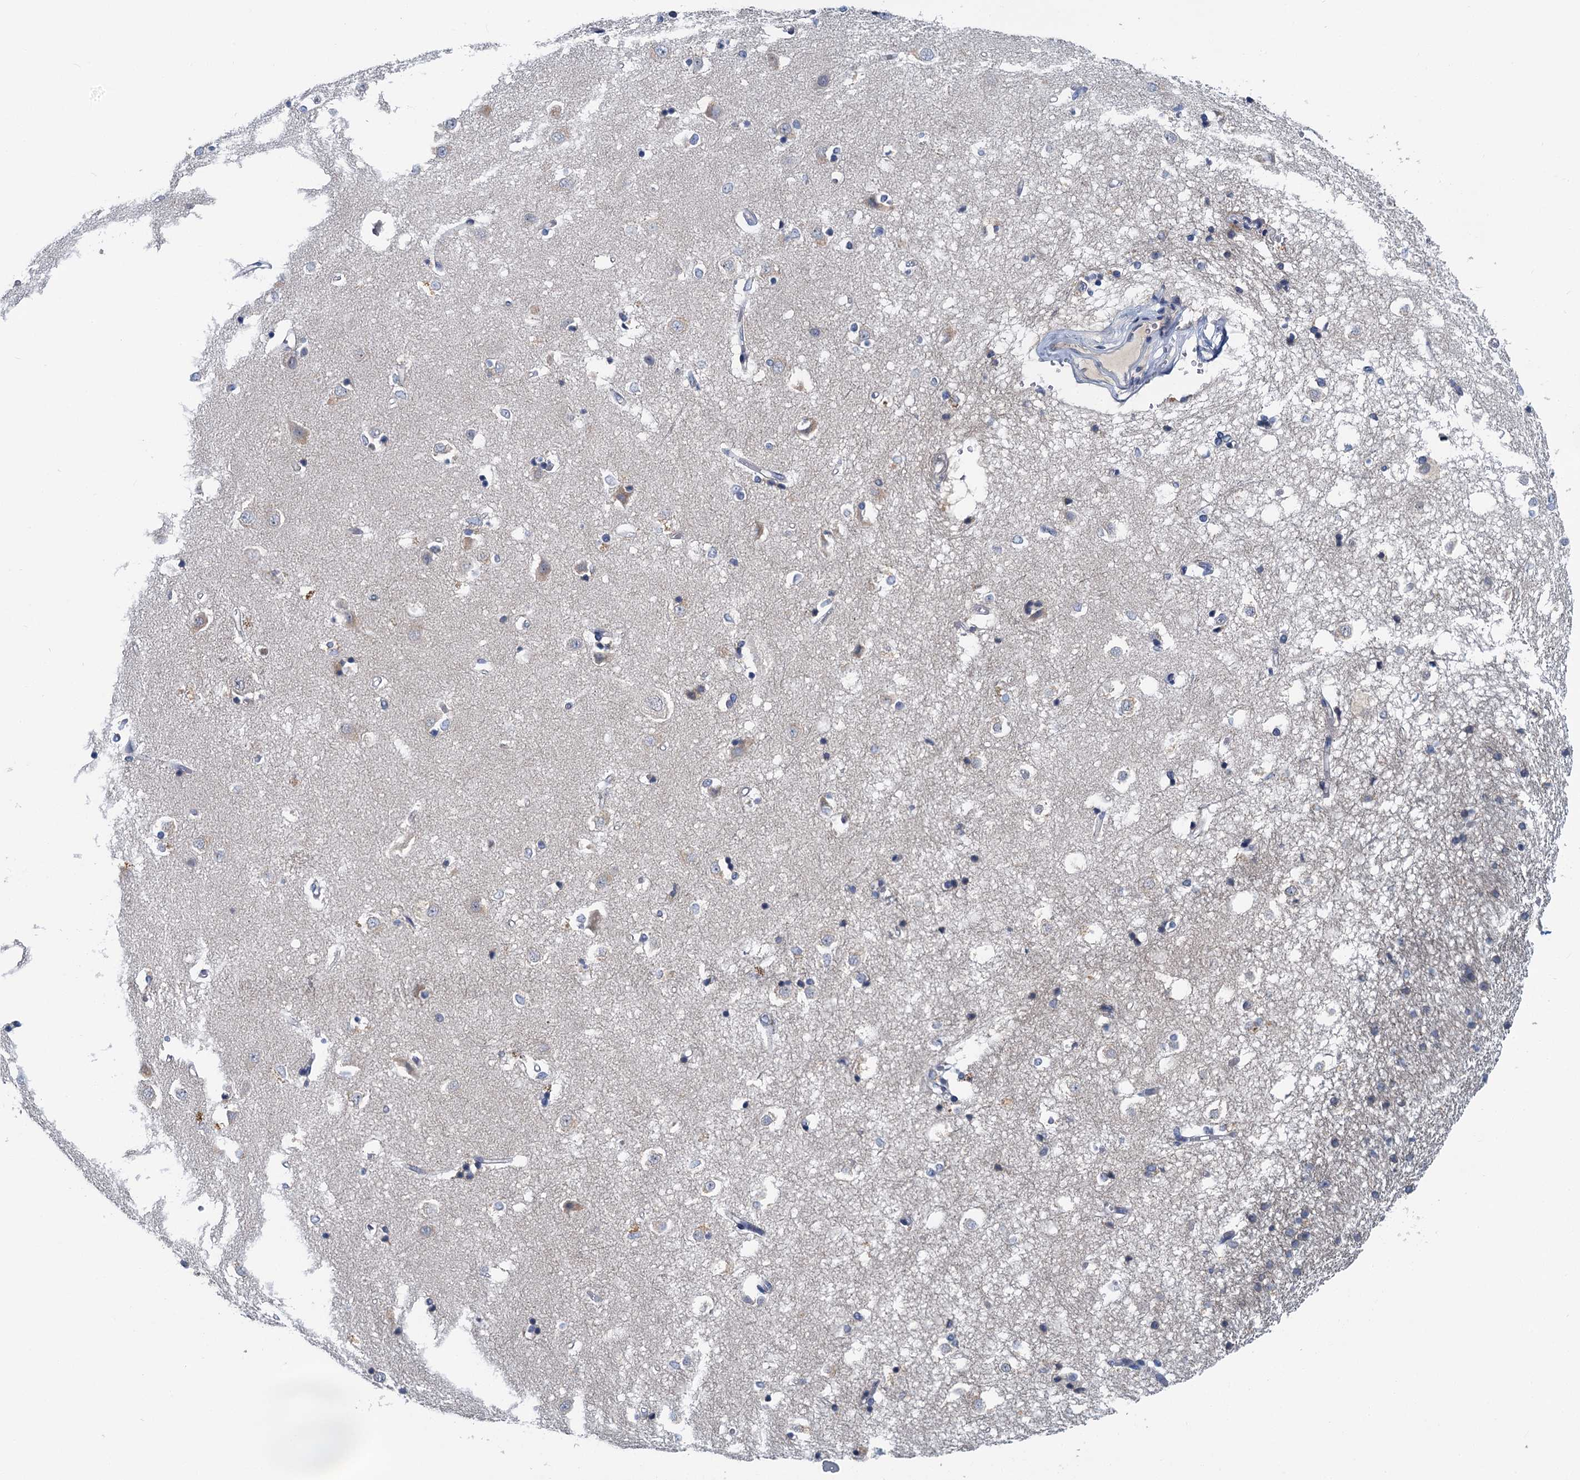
{"staining": {"intensity": "negative", "quantity": "none", "location": "none"}, "tissue": "caudate", "cell_type": "Glial cells", "image_type": "normal", "snomed": [{"axis": "morphology", "description": "Normal tissue, NOS"}, {"axis": "topography", "description": "Lateral ventricle wall"}], "caption": "This histopathology image is of unremarkable caudate stained with IHC to label a protein in brown with the nuclei are counter-stained blue. There is no expression in glial cells.", "gene": "SPINK9", "patient": {"sex": "male", "age": 45}}